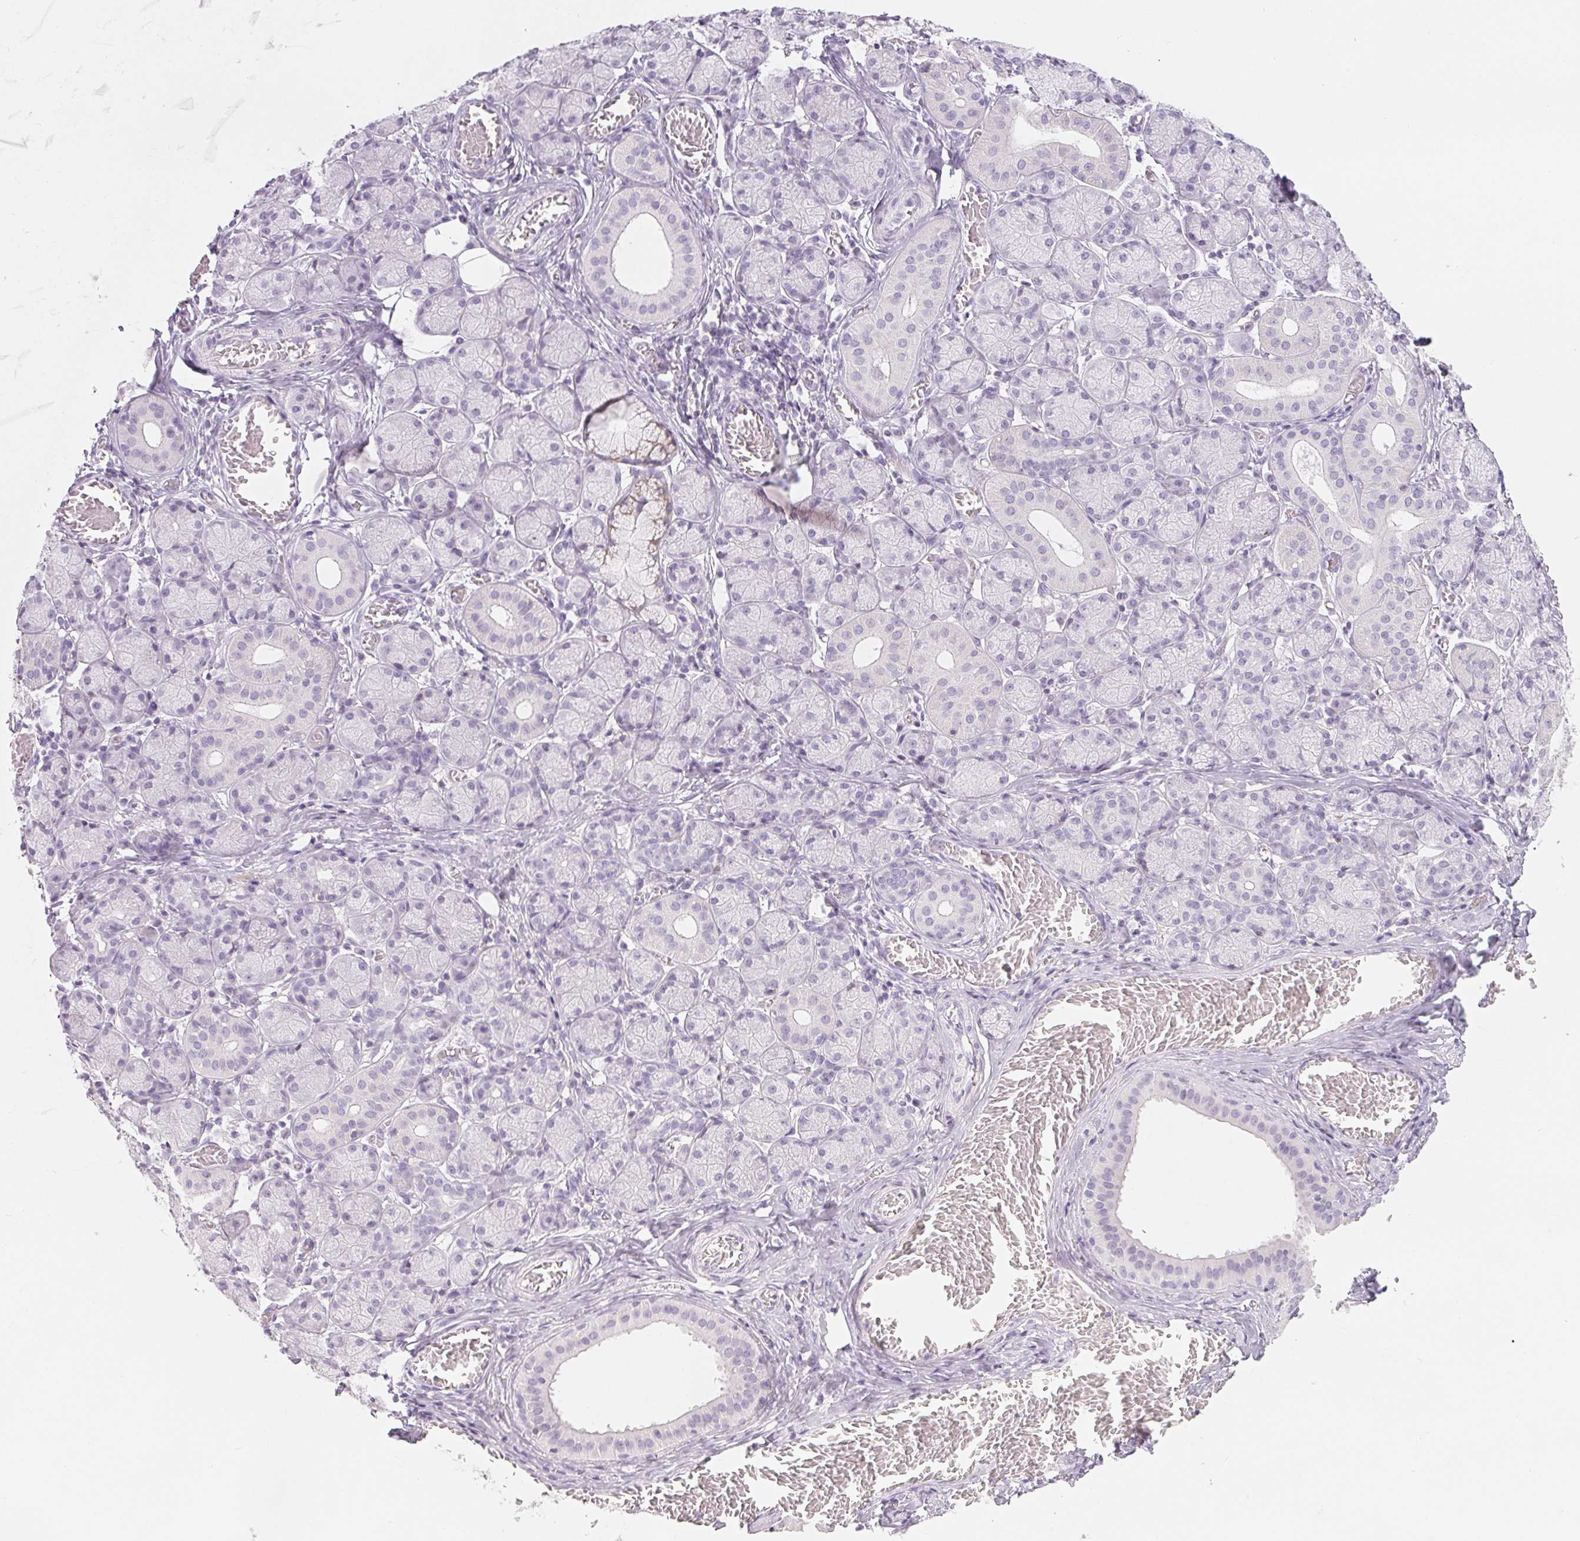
{"staining": {"intensity": "negative", "quantity": "none", "location": "none"}, "tissue": "salivary gland", "cell_type": "Glandular cells", "image_type": "normal", "snomed": [{"axis": "morphology", "description": "Normal tissue, NOS"}, {"axis": "topography", "description": "Salivary gland"}, {"axis": "topography", "description": "Peripheral nerve tissue"}], "caption": "This photomicrograph is of normal salivary gland stained with IHC to label a protein in brown with the nuclei are counter-stained blue. There is no positivity in glandular cells.", "gene": "CD69", "patient": {"sex": "female", "age": 24}}